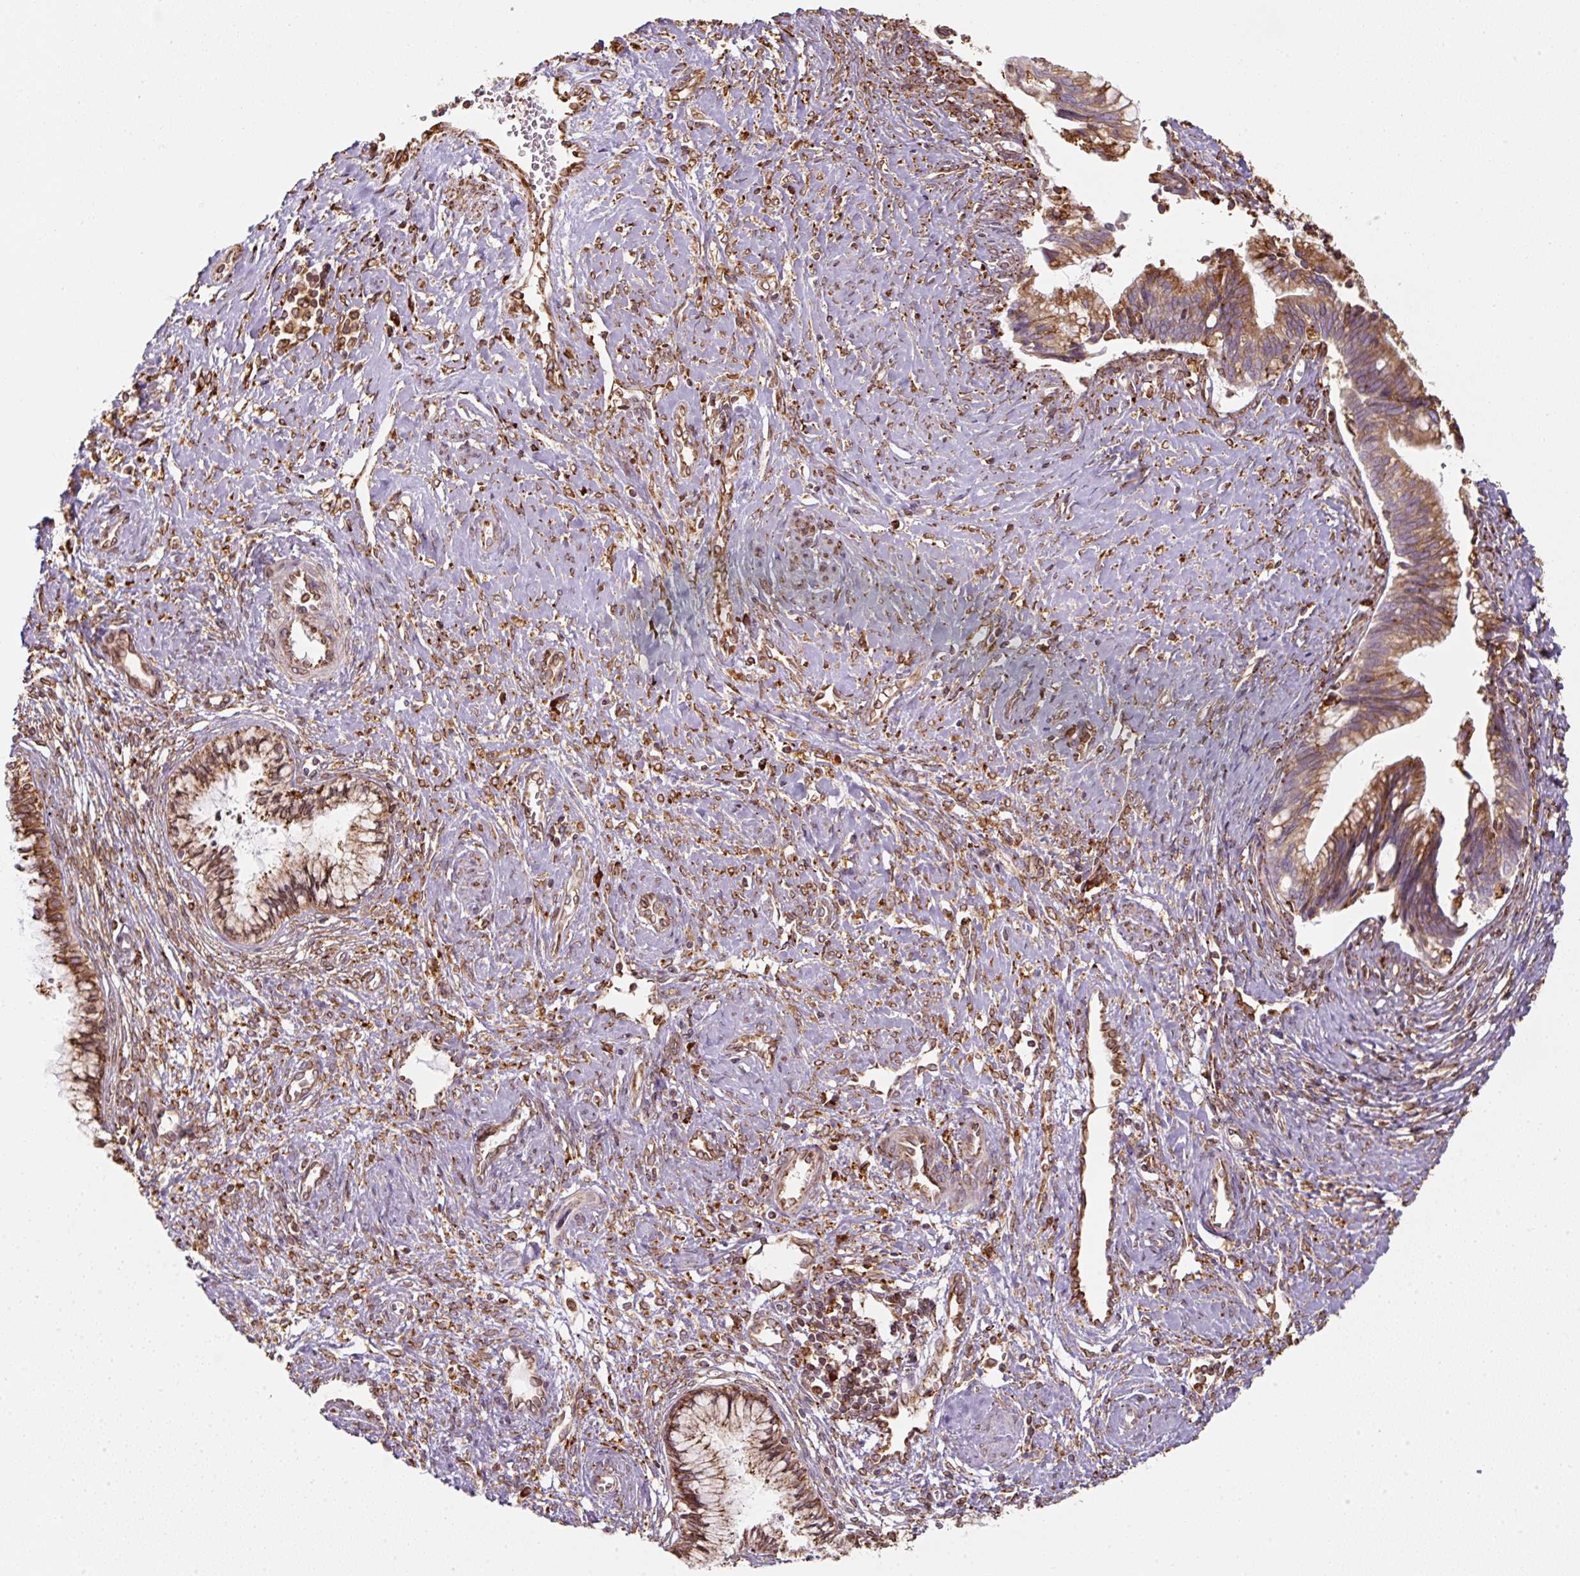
{"staining": {"intensity": "strong", "quantity": ">75%", "location": "cytoplasmic/membranous"}, "tissue": "cervical cancer", "cell_type": "Tumor cells", "image_type": "cancer", "snomed": [{"axis": "morphology", "description": "Adenocarcinoma, NOS"}, {"axis": "topography", "description": "Cervix"}], "caption": "Strong cytoplasmic/membranous positivity is identified in approximately >75% of tumor cells in adenocarcinoma (cervical).", "gene": "PRKCSH", "patient": {"sex": "female", "age": 44}}